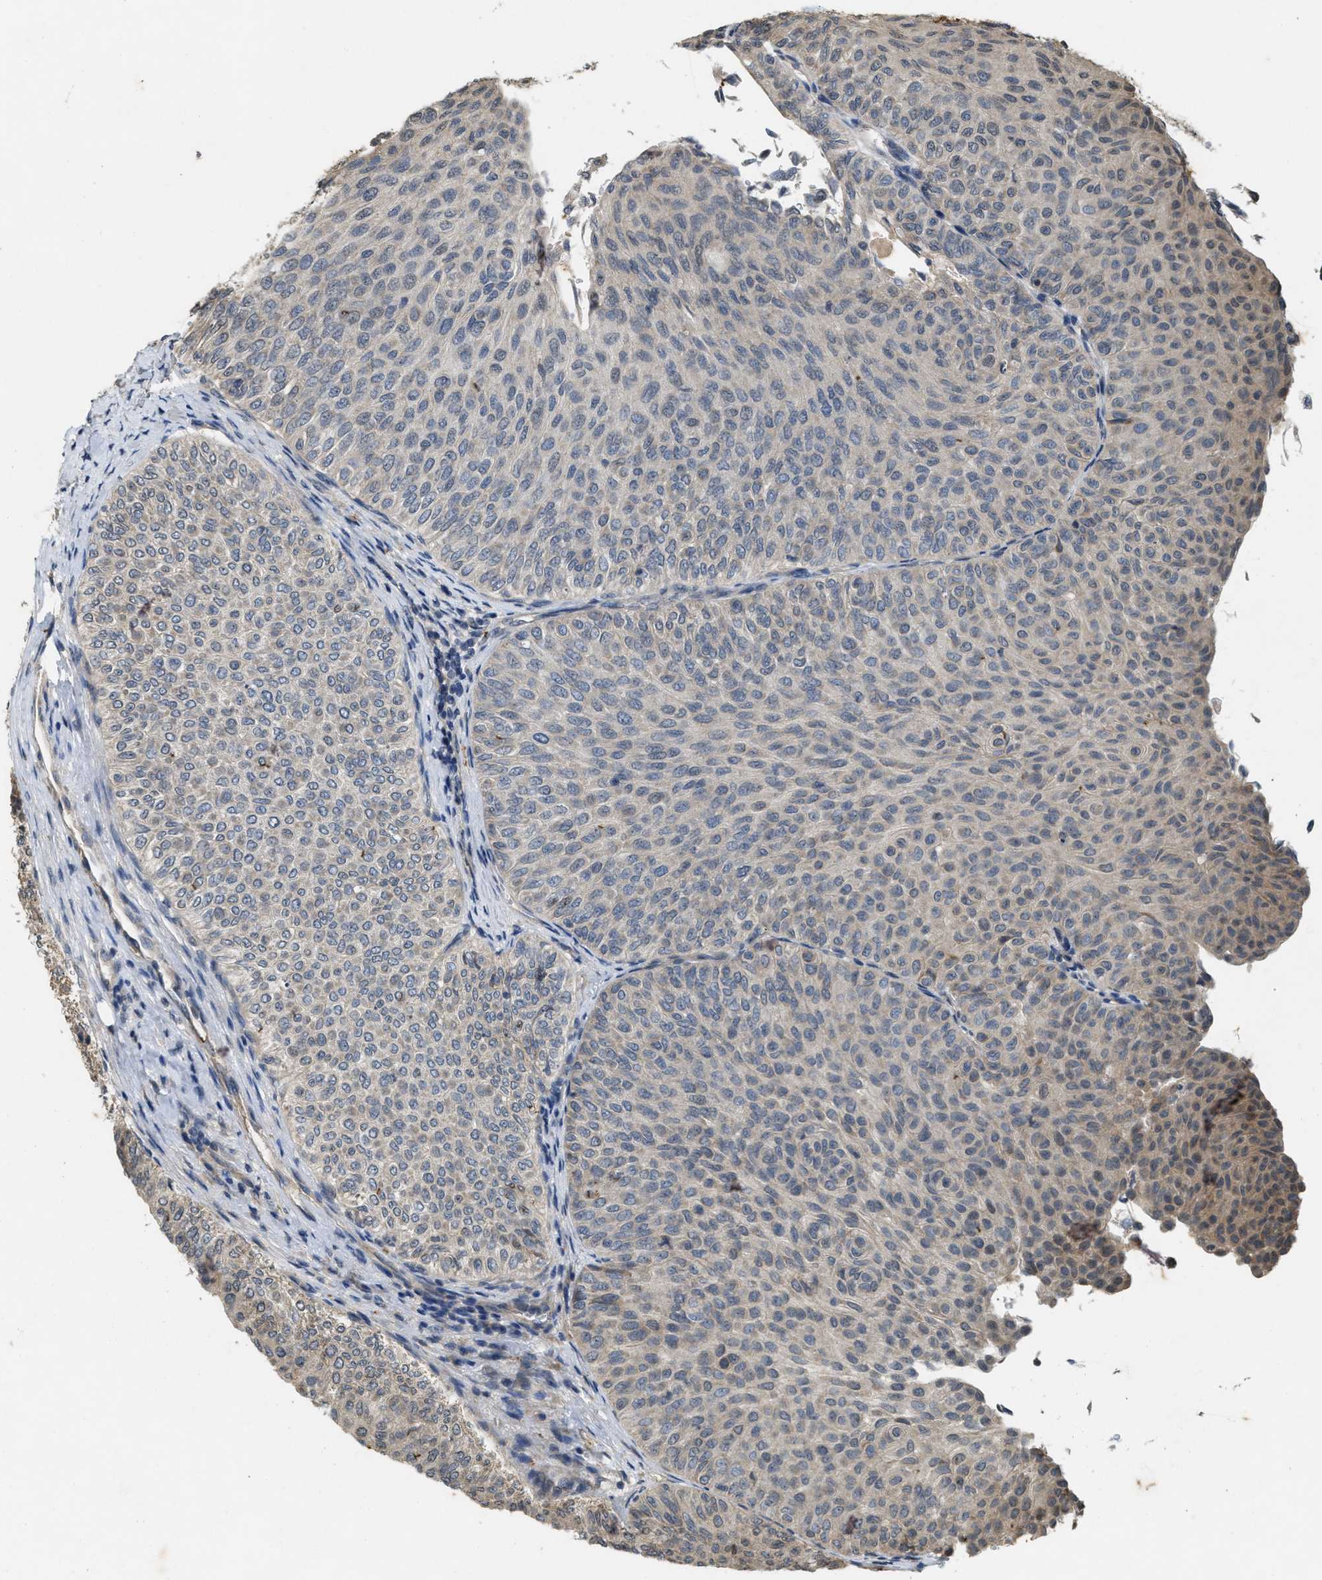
{"staining": {"intensity": "weak", "quantity": "<25%", "location": "cytoplasmic/membranous"}, "tissue": "urothelial cancer", "cell_type": "Tumor cells", "image_type": "cancer", "snomed": [{"axis": "morphology", "description": "Urothelial carcinoma, Low grade"}, {"axis": "topography", "description": "Urinary bladder"}], "caption": "This is an IHC micrograph of human low-grade urothelial carcinoma. There is no staining in tumor cells.", "gene": "KIF21A", "patient": {"sex": "male", "age": 78}}